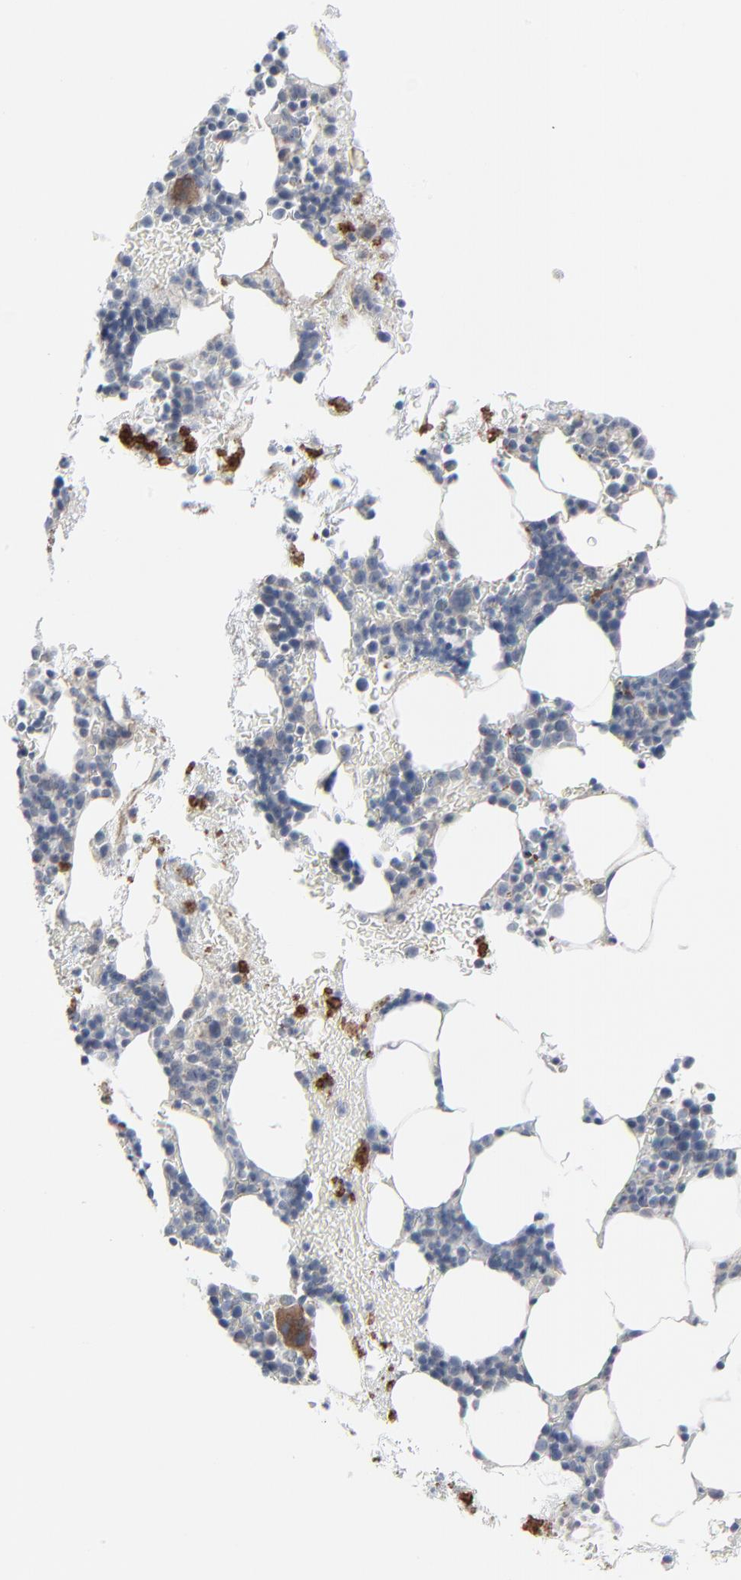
{"staining": {"intensity": "strong", "quantity": "<25%", "location": "cytoplasmic/membranous"}, "tissue": "bone marrow", "cell_type": "Hematopoietic cells", "image_type": "normal", "snomed": [{"axis": "morphology", "description": "Normal tissue, NOS"}, {"axis": "topography", "description": "Bone marrow"}], "caption": "High-magnification brightfield microscopy of benign bone marrow stained with DAB (brown) and counterstained with hematoxylin (blue). hematopoietic cells exhibit strong cytoplasmic/membranous positivity is identified in about<25% of cells. The protein is shown in brown color, while the nuclei are stained blue.", "gene": "NEUROD1", "patient": {"sex": "male", "age": 78}}